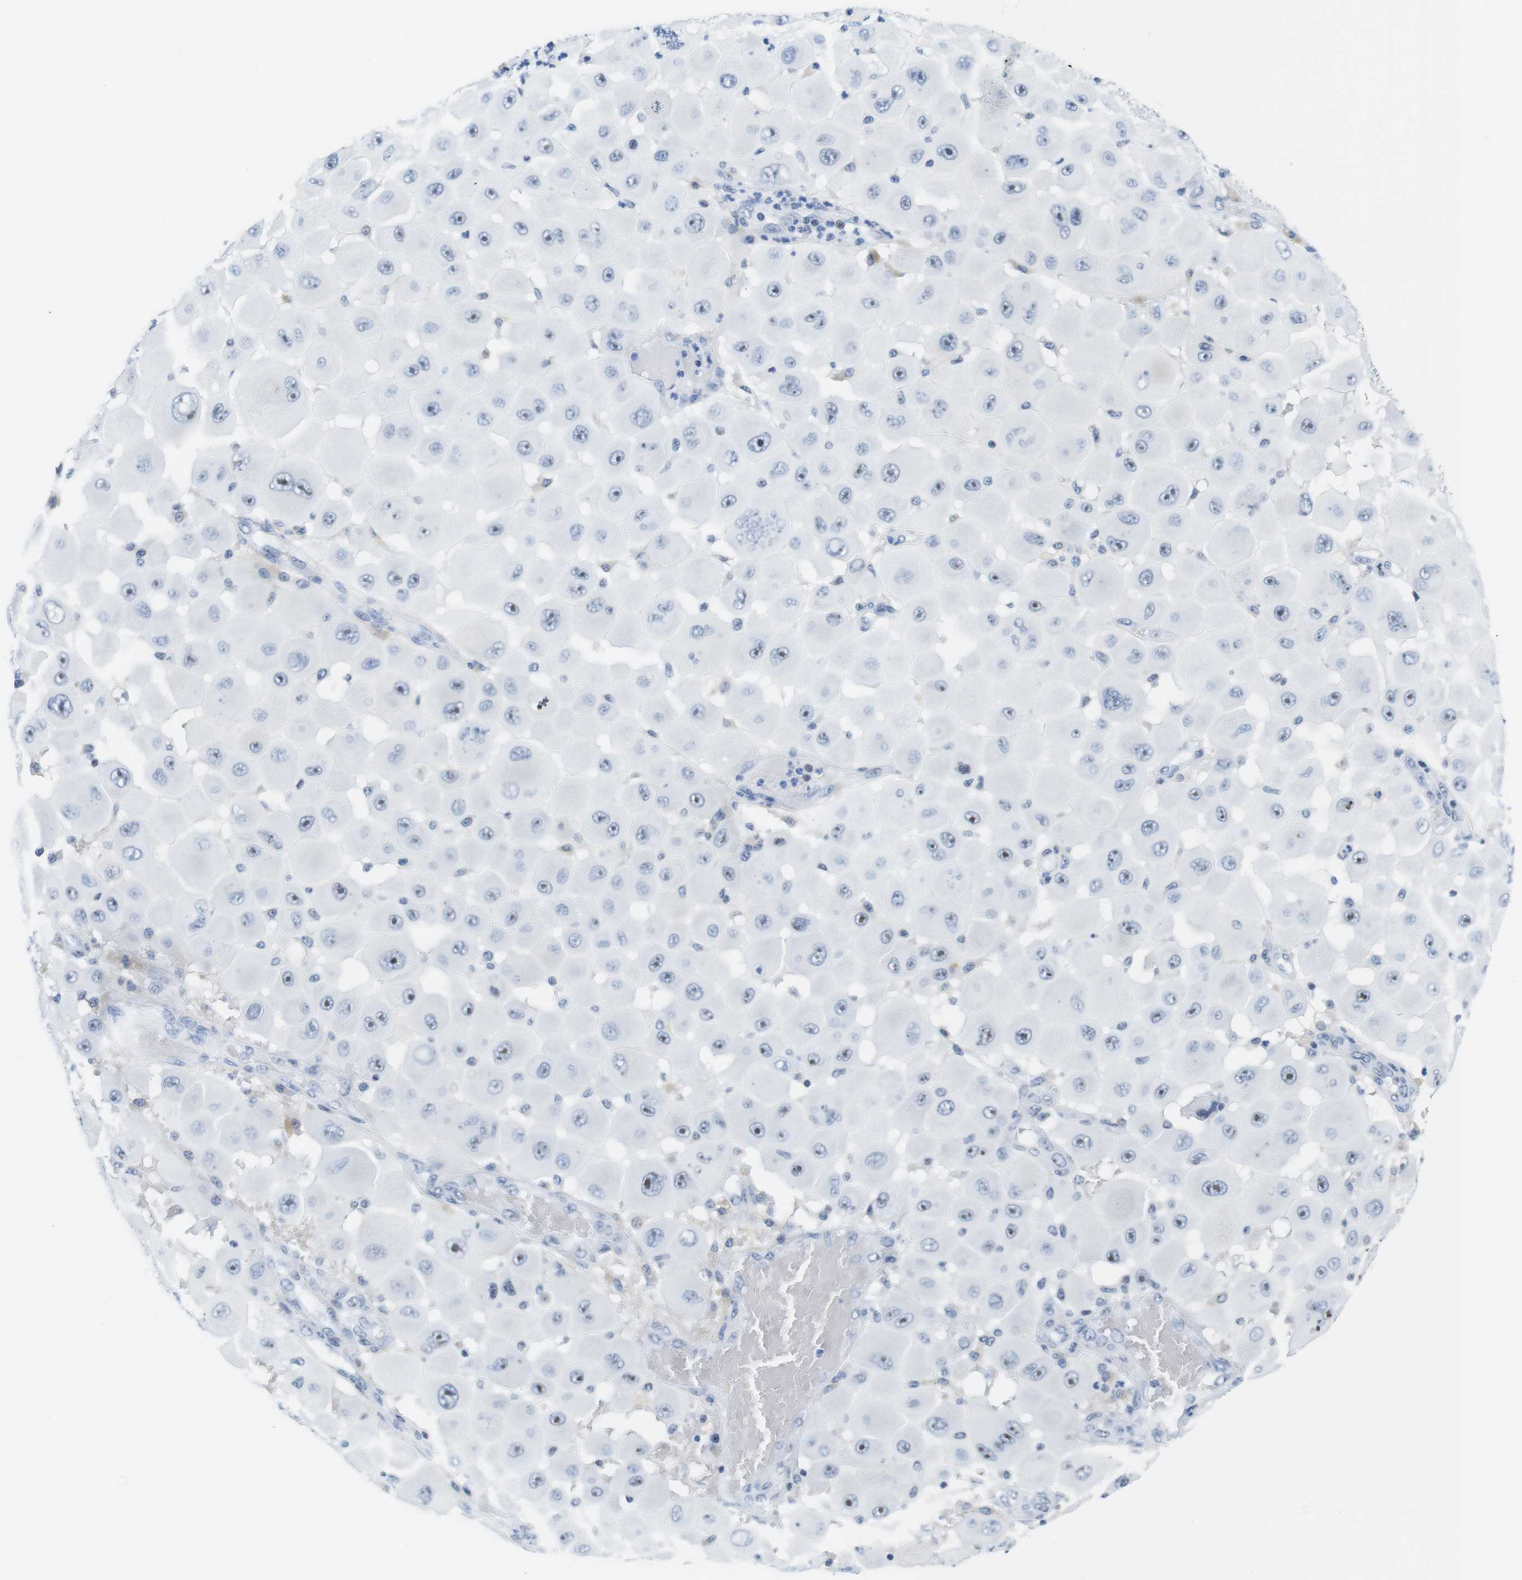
{"staining": {"intensity": "strong", "quantity": "25%-75%", "location": "nuclear"}, "tissue": "melanoma", "cell_type": "Tumor cells", "image_type": "cancer", "snomed": [{"axis": "morphology", "description": "Malignant melanoma, NOS"}, {"axis": "topography", "description": "Skin"}], "caption": "Immunohistochemistry (IHC) staining of malignant melanoma, which shows high levels of strong nuclear staining in approximately 25%-75% of tumor cells indicating strong nuclear protein positivity. The staining was performed using DAB (3,3'-diaminobenzidine) (brown) for protein detection and nuclei were counterstained in hematoxylin (blue).", "gene": "NIFK", "patient": {"sex": "female", "age": 81}}